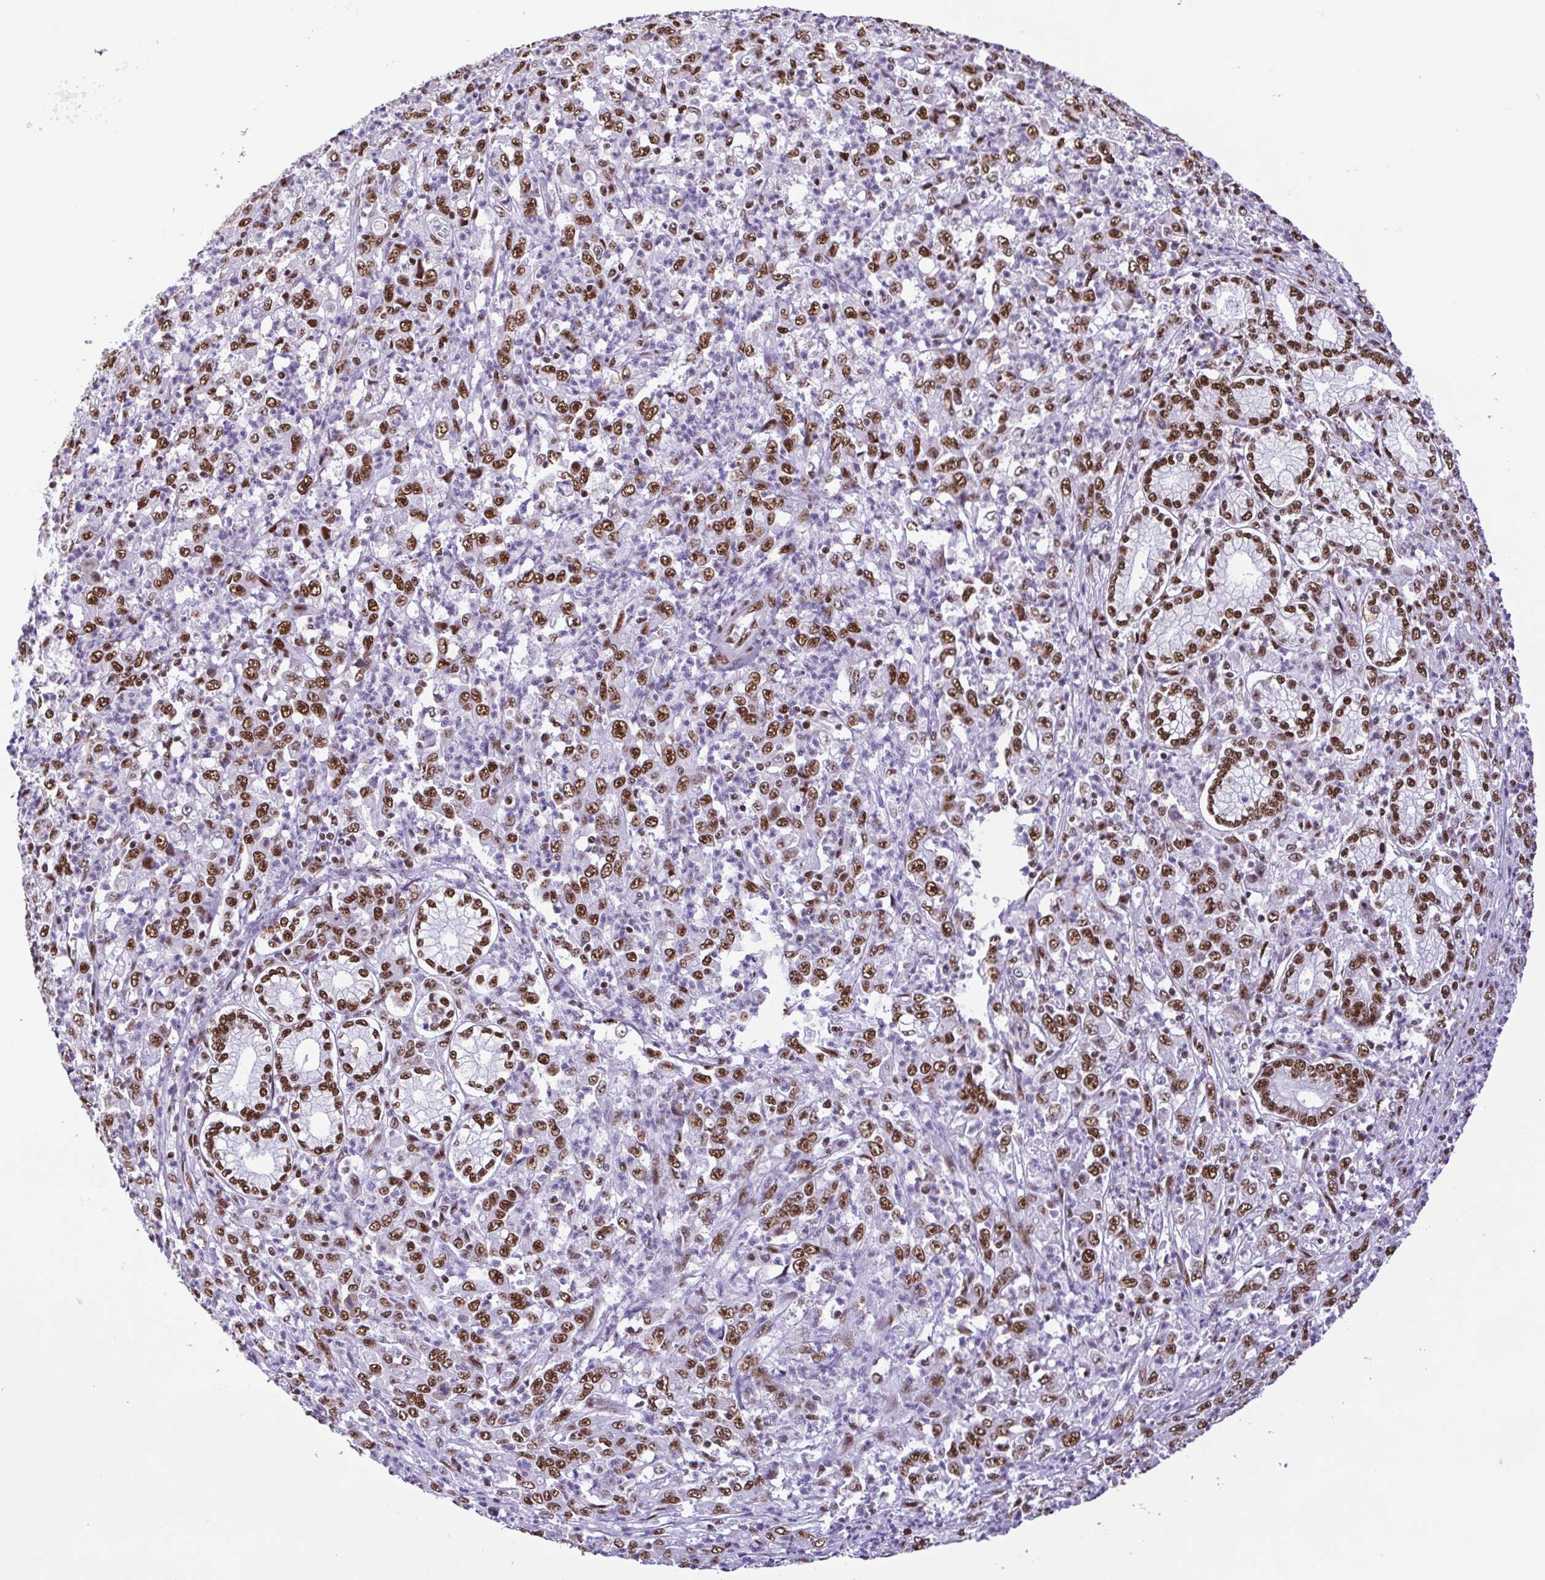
{"staining": {"intensity": "strong", "quantity": ">75%", "location": "nuclear"}, "tissue": "stomach cancer", "cell_type": "Tumor cells", "image_type": "cancer", "snomed": [{"axis": "morphology", "description": "Adenocarcinoma, NOS"}, {"axis": "topography", "description": "Stomach, lower"}], "caption": "Protein analysis of stomach cancer tissue displays strong nuclear expression in approximately >75% of tumor cells.", "gene": "TRIM28", "patient": {"sex": "female", "age": 71}}